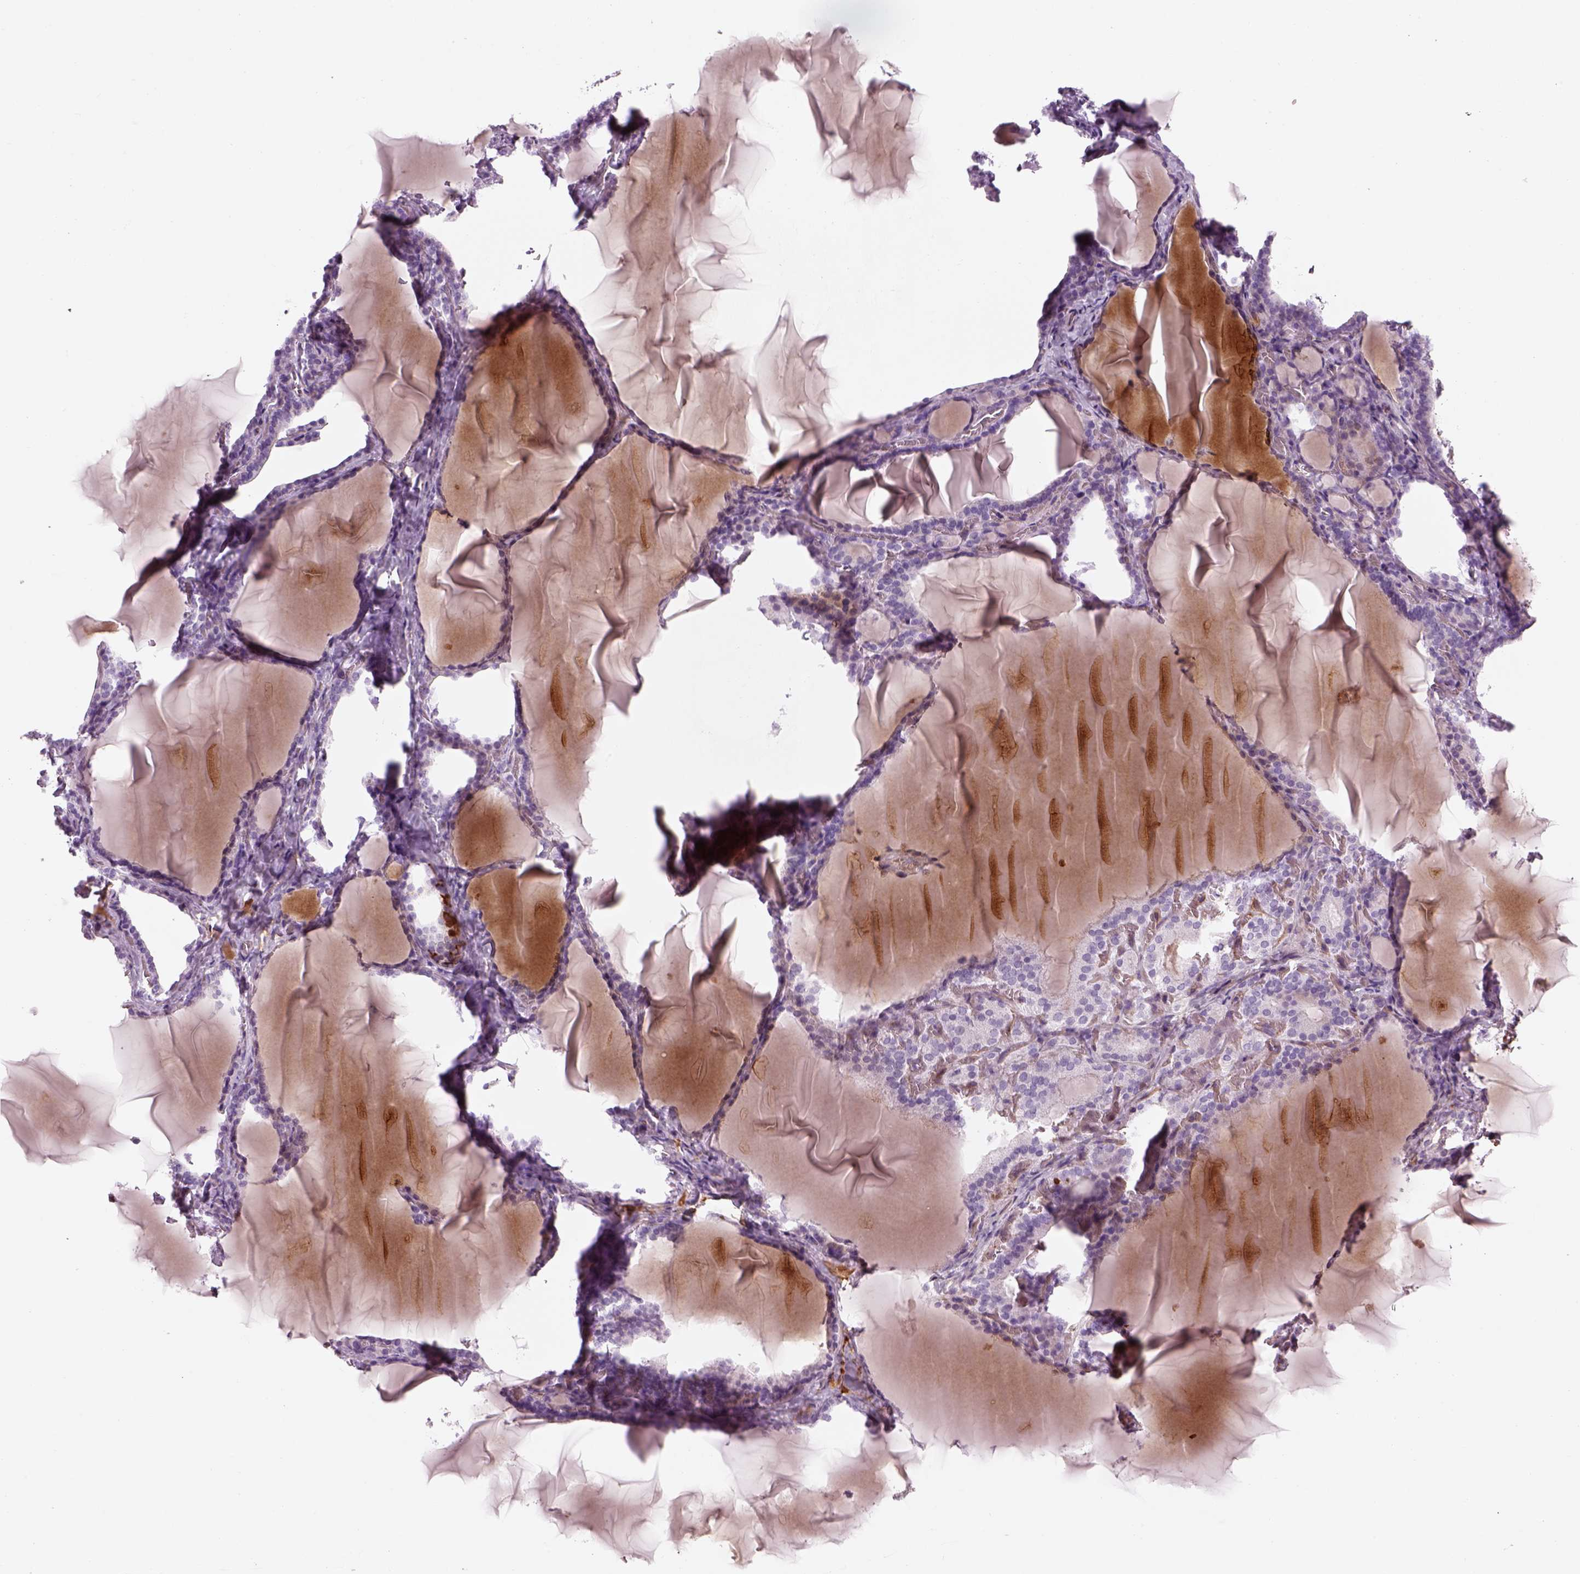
{"staining": {"intensity": "negative", "quantity": "none", "location": "none"}, "tissue": "thyroid gland", "cell_type": "Glandular cells", "image_type": "normal", "snomed": [{"axis": "morphology", "description": "Normal tissue, NOS"}, {"axis": "morphology", "description": "Hyperplasia, NOS"}, {"axis": "topography", "description": "Thyroid gland"}], "caption": "IHC of normal thyroid gland reveals no staining in glandular cells. (DAB (3,3'-diaminobenzidine) immunohistochemistry with hematoxylin counter stain).", "gene": "PABPC1L2A", "patient": {"sex": "female", "age": 27}}